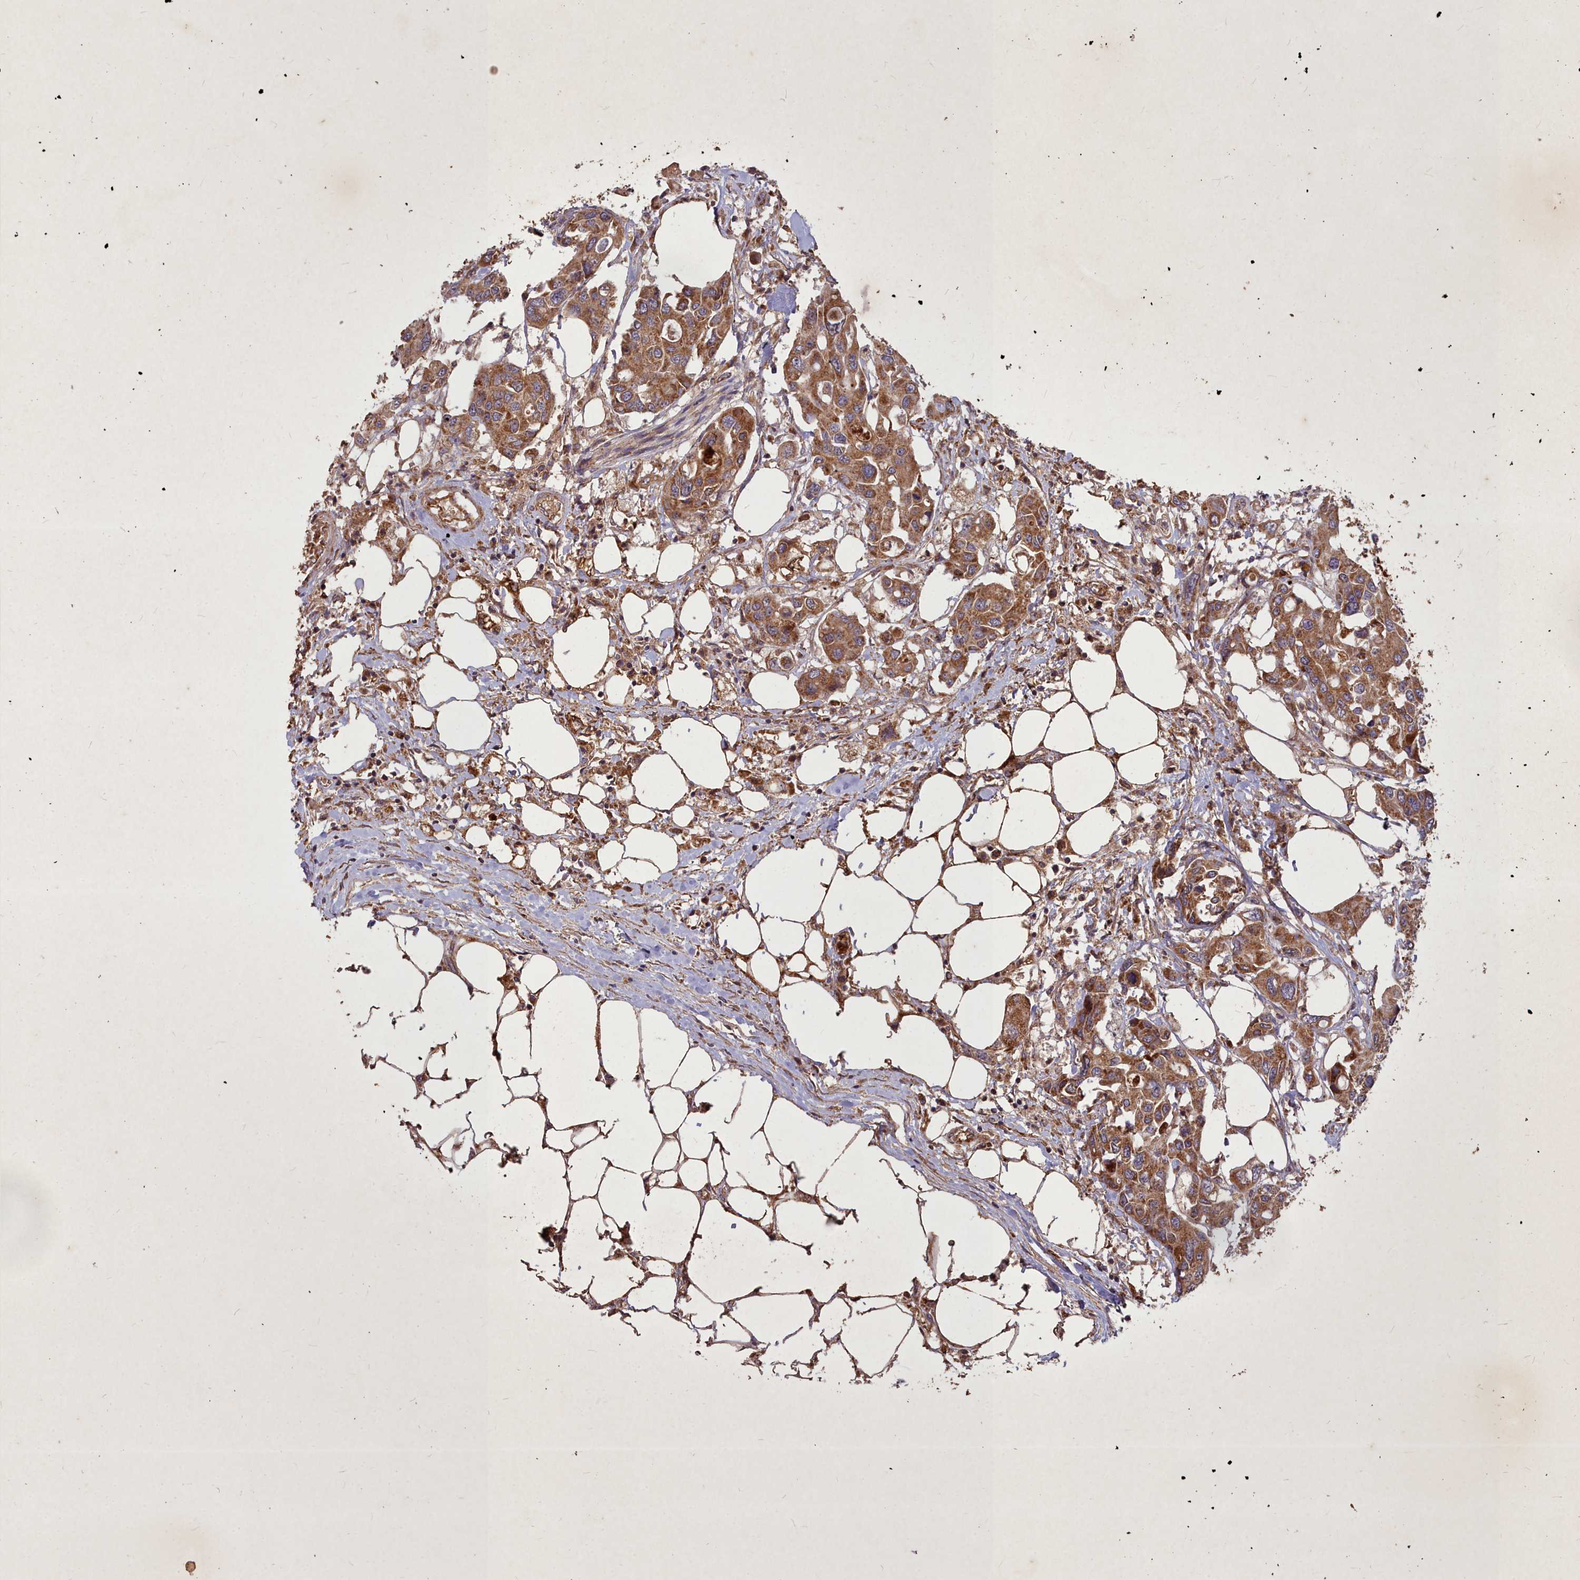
{"staining": {"intensity": "moderate", "quantity": ">75%", "location": "cytoplasmic/membranous"}, "tissue": "colorectal cancer", "cell_type": "Tumor cells", "image_type": "cancer", "snomed": [{"axis": "morphology", "description": "Adenocarcinoma, NOS"}, {"axis": "topography", "description": "Colon"}], "caption": "Protein staining of adenocarcinoma (colorectal) tissue reveals moderate cytoplasmic/membranous positivity in about >75% of tumor cells.", "gene": "COX11", "patient": {"sex": "male", "age": 77}}